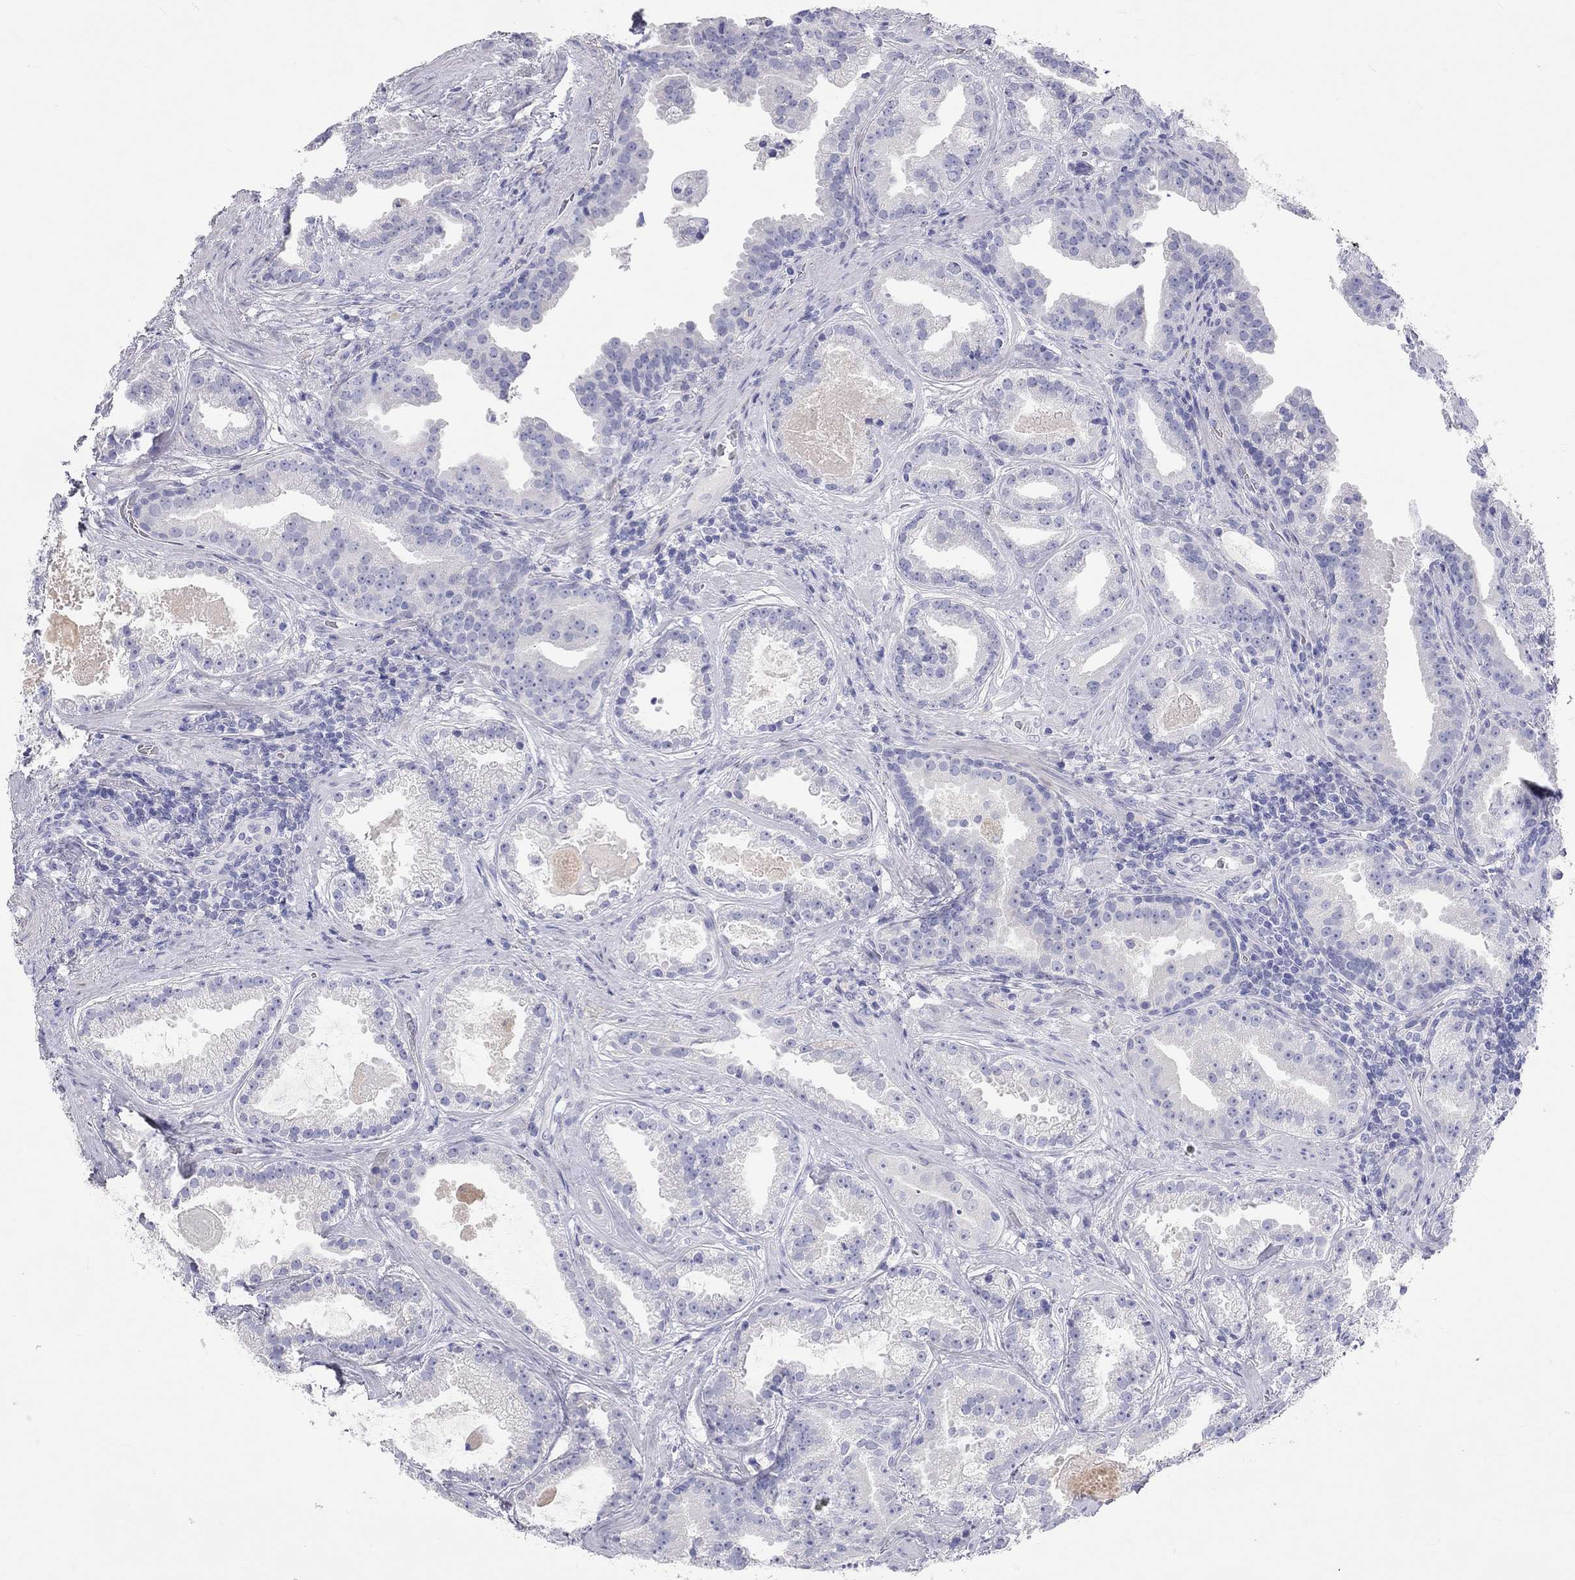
{"staining": {"intensity": "negative", "quantity": "none", "location": "none"}, "tissue": "prostate cancer", "cell_type": "Tumor cells", "image_type": "cancer", "snomed": [{"axis": "morphology", "description": "Adenocarcinoma, NOS"}, {"axis": "morphology", "description": "Adenocarcinoma, High grade"}, {"axis": "topography", "description": "Prostate"}], "caption": "Immunohistochemistry (IHC) histopathology image of human prostate cancer stained for a protein (brown), which displays no positivity in tumor cells.", "gene": "PCDHGC5", "patient": {"sex": "male", "age": 64}}